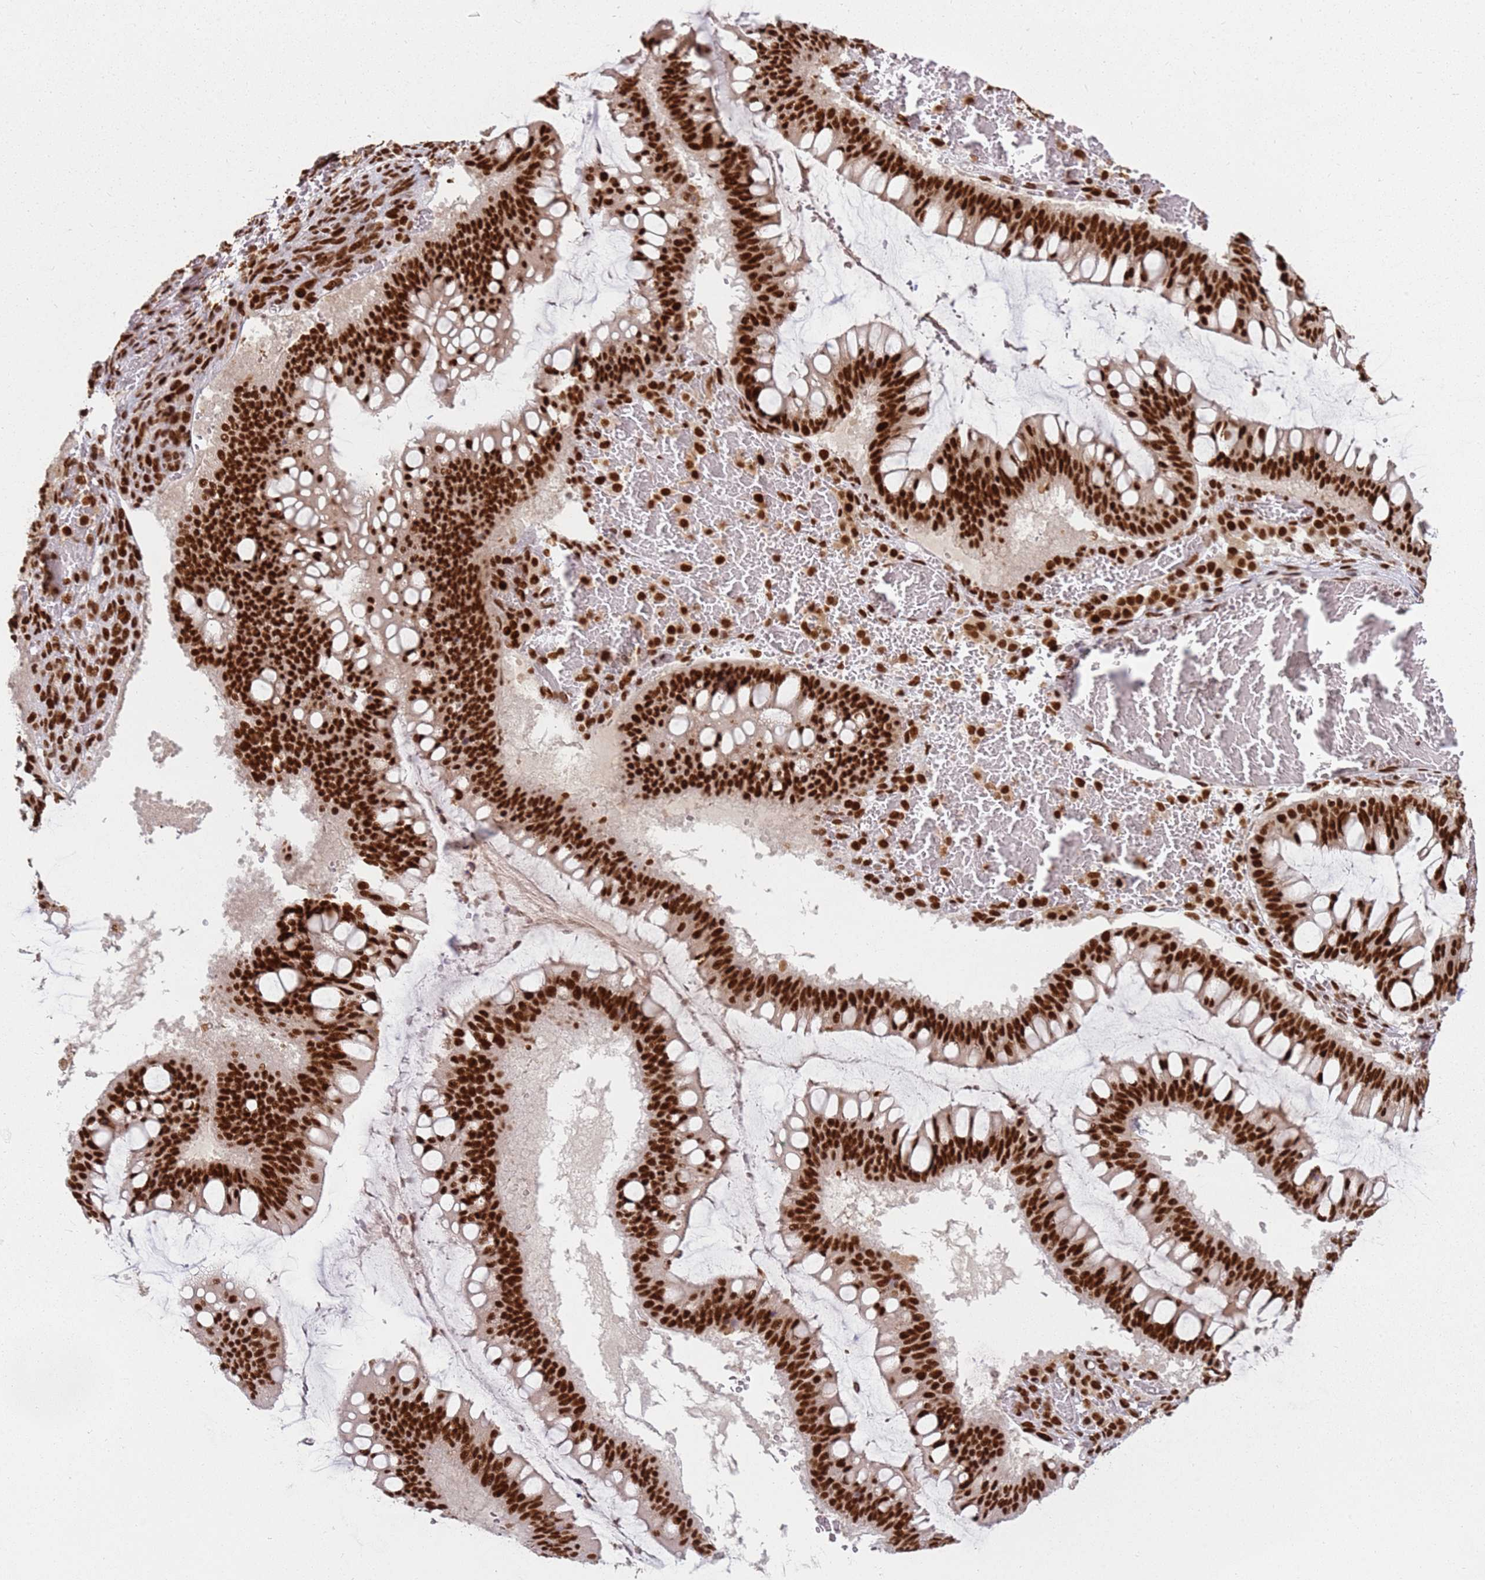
{"staining": {"intensity": "strong", "quantity": ">75%", "location": "nuclear"}, "tissue": "ovarian cancer", "cell_type": "Tumor cells", "image_type": "cancer", "snomed": [{"axis": "morphology", "description": "Cystadenocarcinoma, mucinous, NOS"}, {"axis": "topography", "description": "Ovary"}], "caption": "About >75% of tumor cells in ovarian cancer (mucinous cystadenocarcinoma) demonstrate strong nuclear protein staining as visualized by brown immunohistochemical staining.", "gene": "TENT4A", "patient": {"sex": "female", "age": 73}}